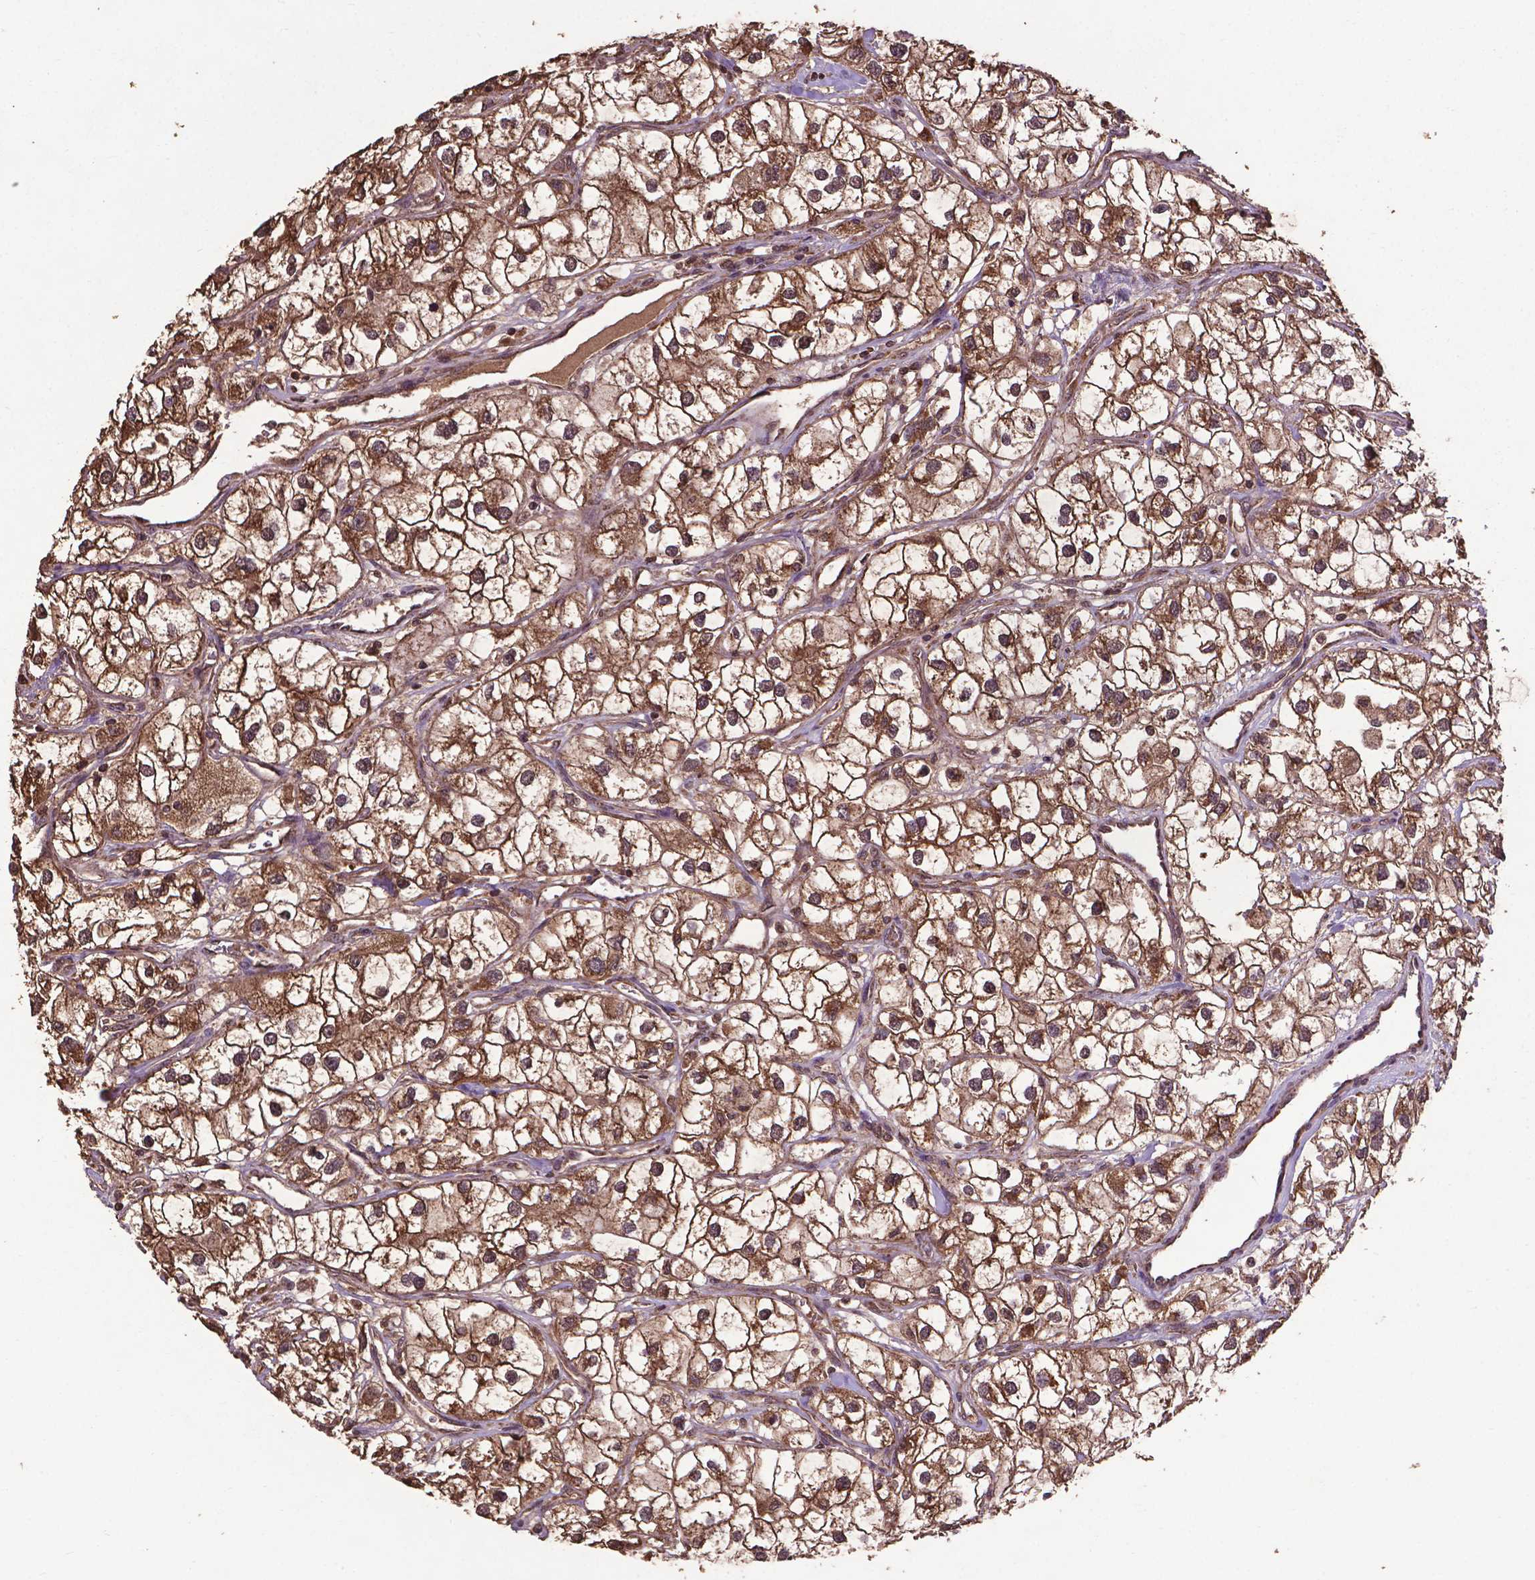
{"staining": {"intensity": "moderate", "quantity": ">75%", "location": "cytoplasmic/membranous,nuclear"}, "tissue": "renal cancer", "cell_type": "Tumor cells", "image_type": "cancer", "snomed": [{"axis": "morphology", "description": "Adenocarcinoma, NOS"}, {"axis": "topography", "description": "Kidney"}], "caption": "Tumor cells display medium levels of moderate cytoplasmic/membranous and nuclear positivity in about >75% of cells in renal adenocarcinoma. The staining is performed using DAB (3,3'-diaminobenzidine) brown chromogen to label protein expression. The nuclei are counter-stained blue using hematoxylin.", "gene": "DCAF1", "patient": {"sex": "male", "age": 59}}